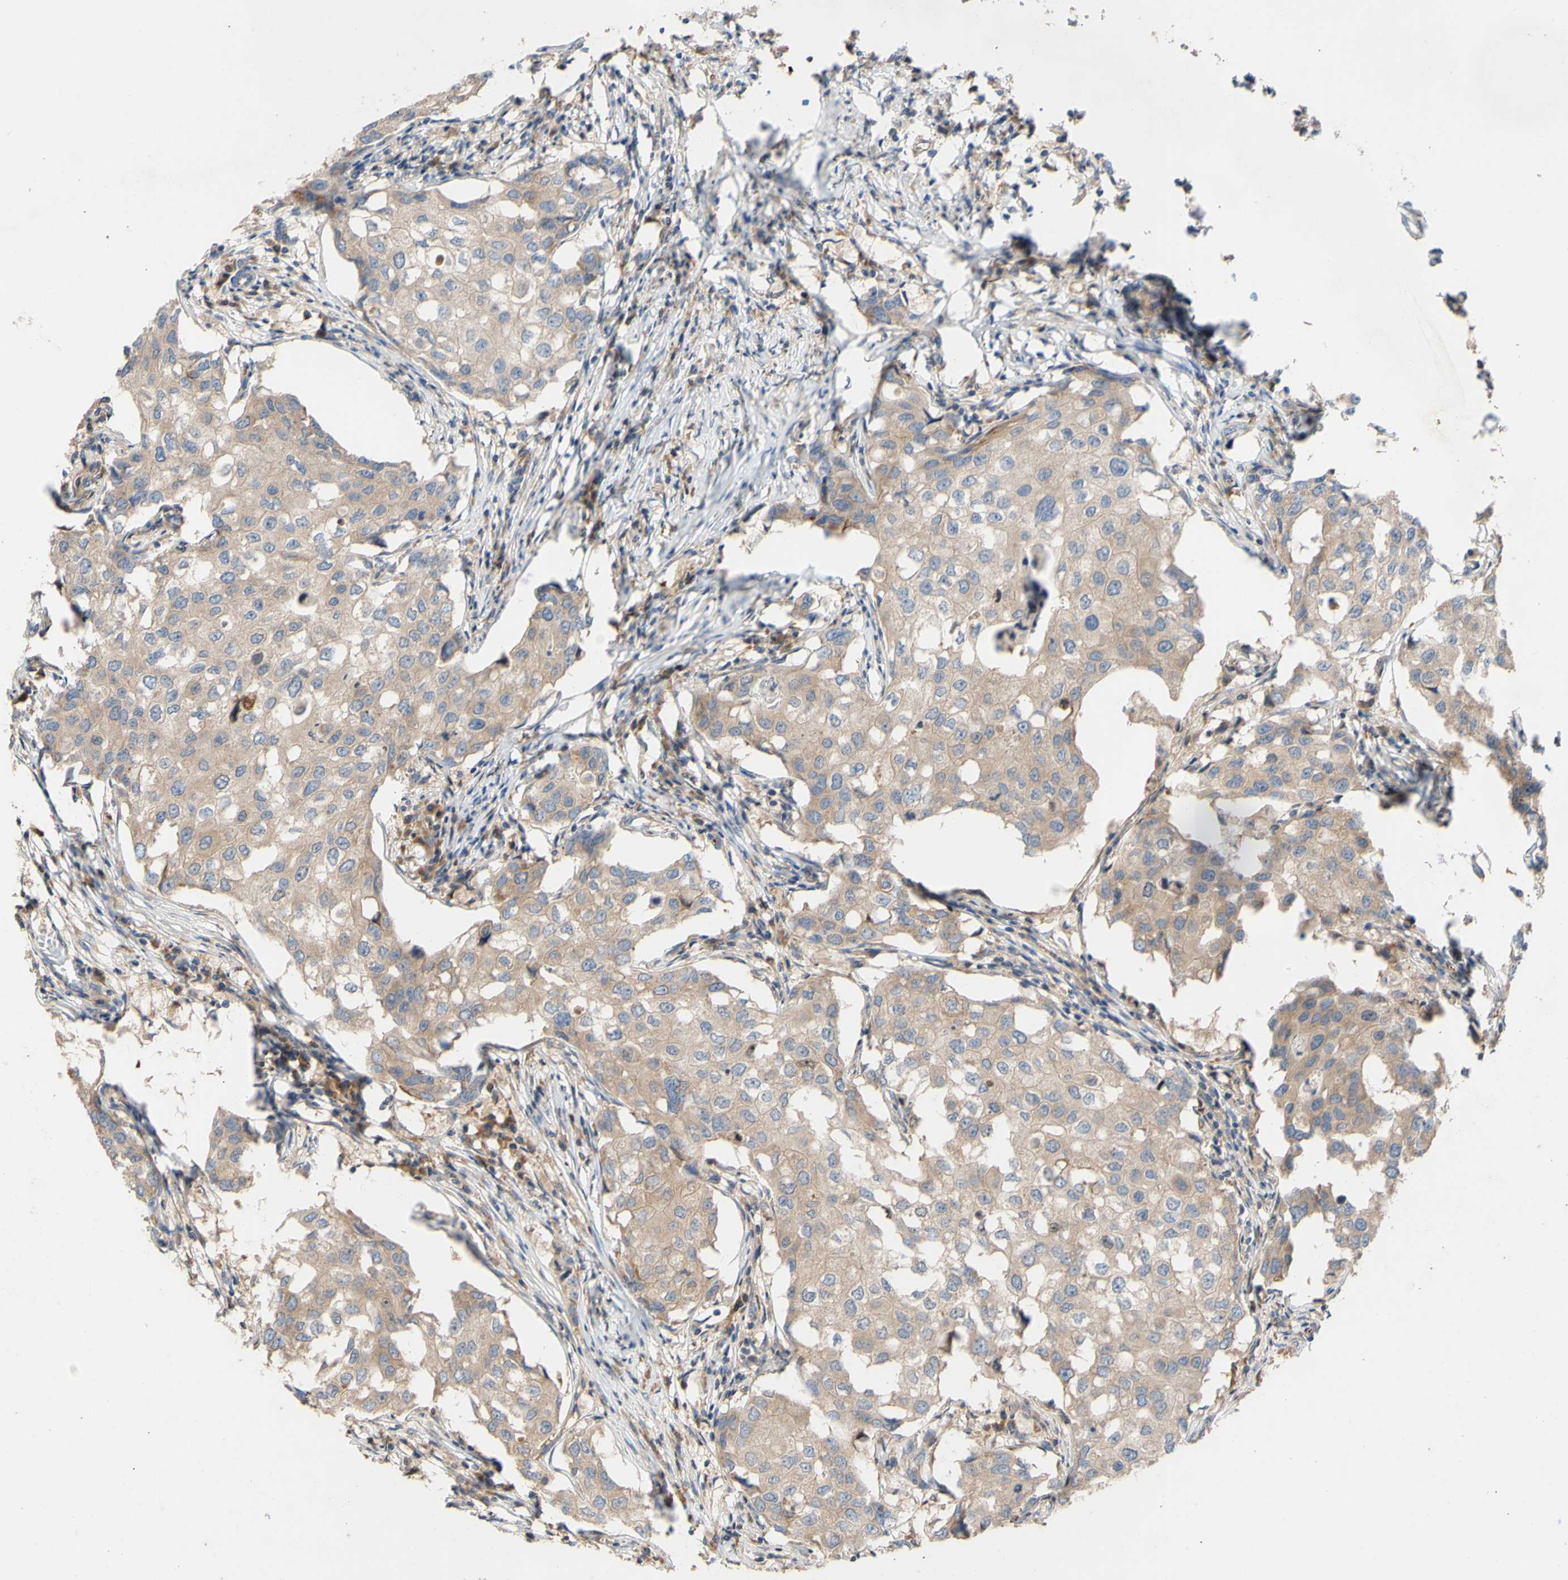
{"staining": {"intensity": "weak", "quantity": ">75%", "location": "cytoplasmic/membranous"}, "tissue": "breast cancer", "cell_type": "Tumor cells", "image_type": "cancer", "snomed": [{"axis": "morphology", "description": "Duct carcinoma"}, {"axis": "topography", "description": "Breast"}], "caption": "IHC micrograph of breast cancer stained for a protein (brown), which shows low levels of weak cytoplasmic/membranous expression in about >75% of tumor cells.", "gene": "EIF2S3", "patient": {"sex": "female", "age": 27}}